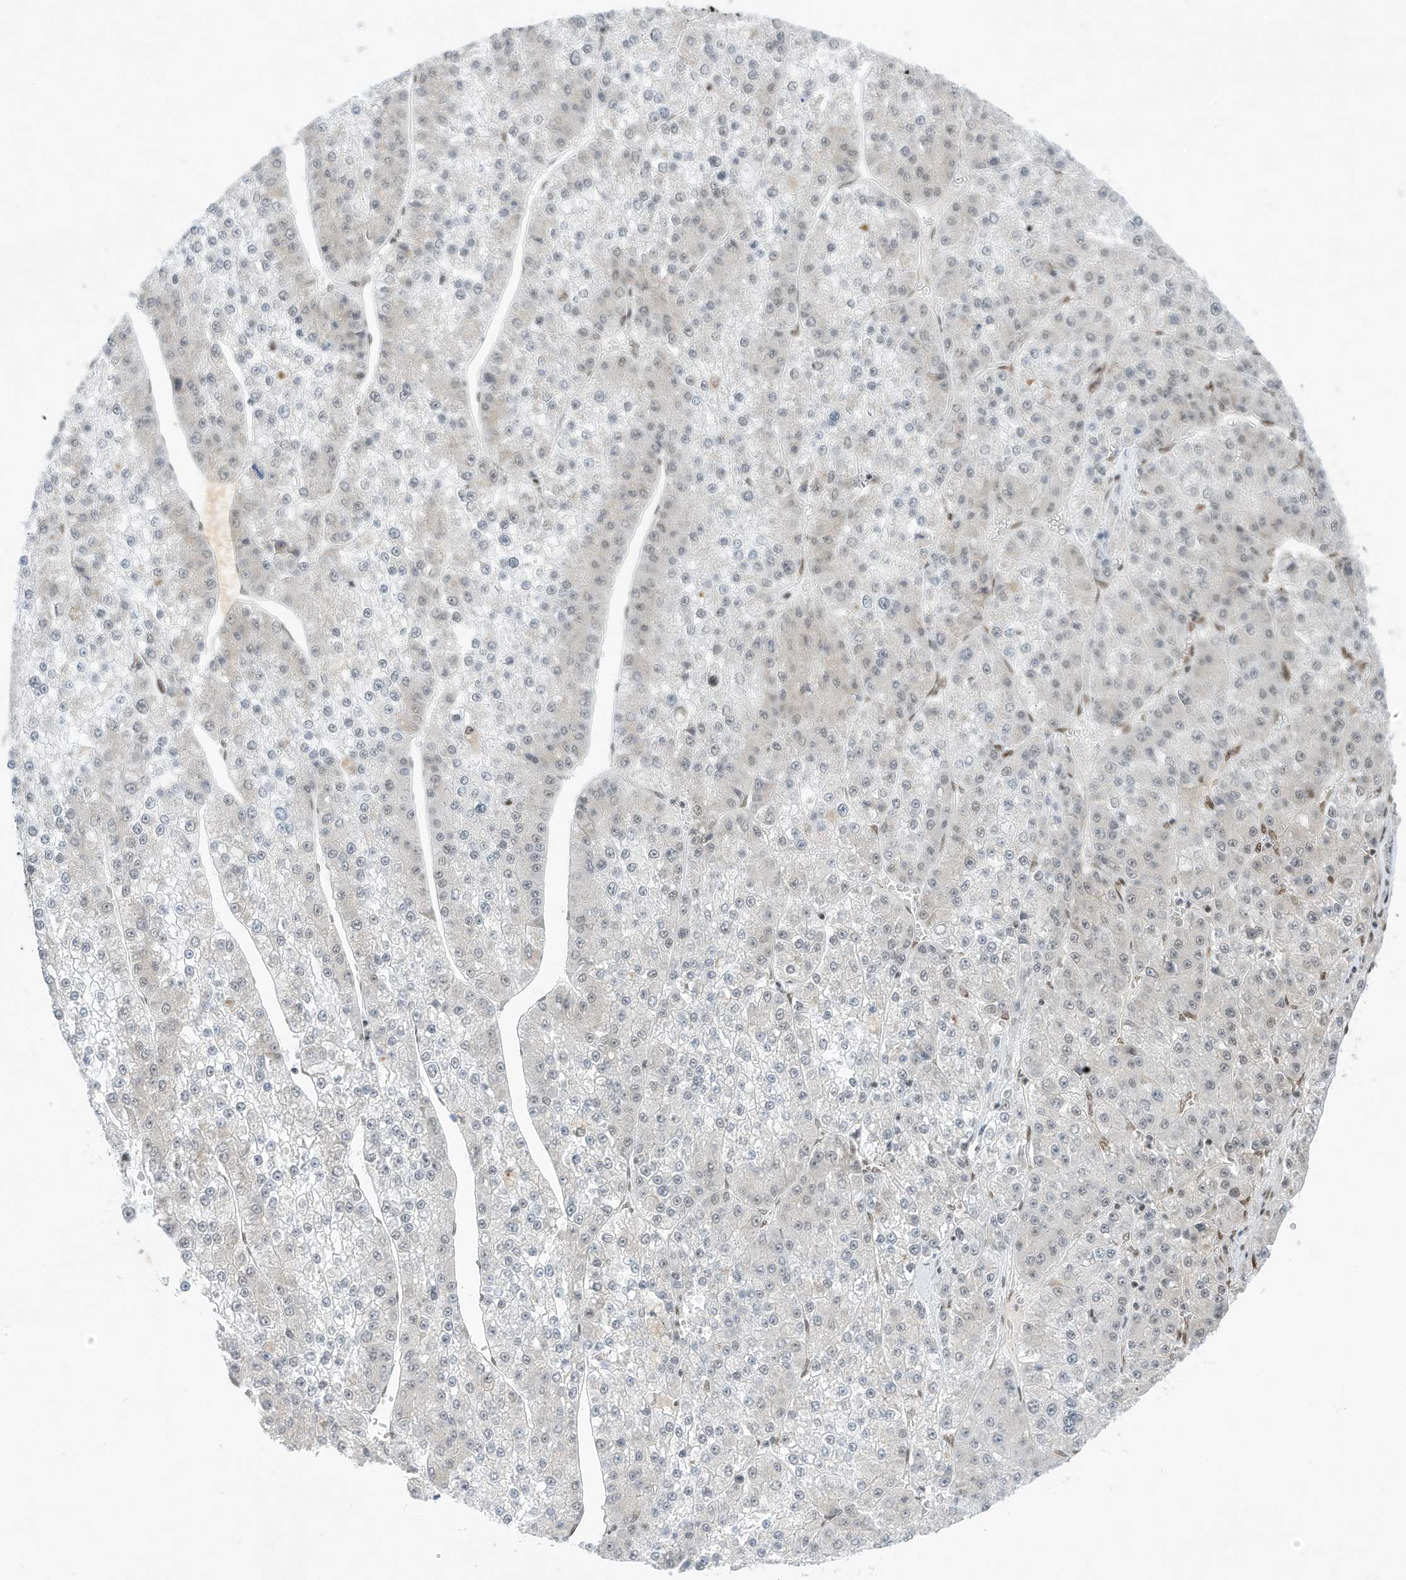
{"staining": {"intensity": "negative", "quantity": "none", "location": "none"}, "tissue": "liver cancer", "cell_type": "Tumor cells", "image_type": "cancer", "snomed": [{"axis": "morphology", "description": "Carcinoma, Hepatocellular, NOS"}, {"axis": "topography", "description": "Liver"}], "caption": "The IHC photomicrograph has no significant staining in tumor cells of liver cancer (hepatocellular carcinoma) tissue. The staining is performed using DAB brown chromogen with nuclei counter-stained in using hematoxylin.", "gene": "AURKAIP1", "patient": {"sex": "female", "age": 73}}